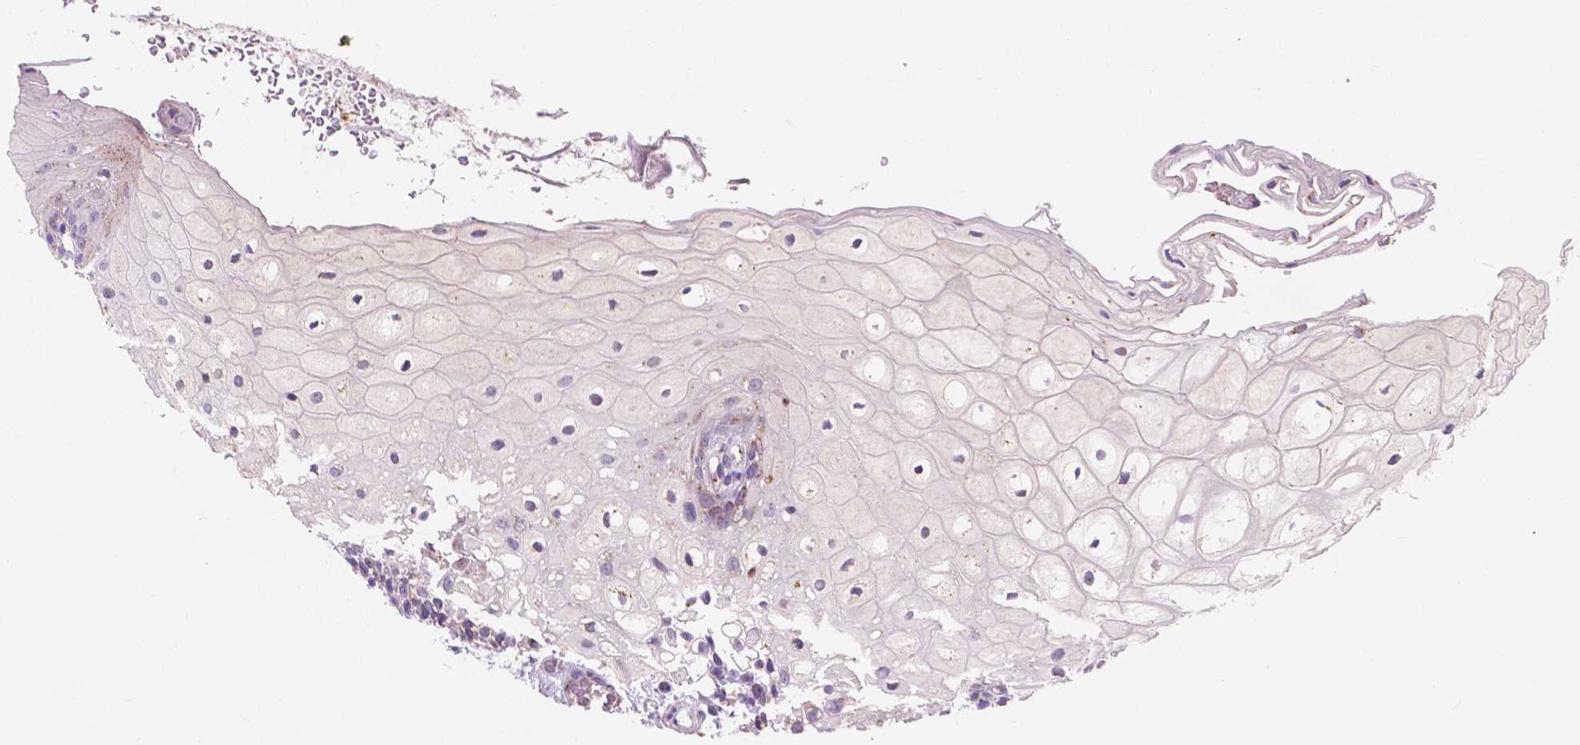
{"staining": {"intensity": "weak", "quantity": "25%-75%", "location": "cytoplasmic/membranous"}, "tissue": "oral mucosa", "cell_type": "Squamous epithelial cells", "image_type": "normal", "snomed": [{"axis": "morphology", "description": "Normal tissue, NOS"}, {"axis": "morphology", "description": "Squamous cell carcinoma, NOS"}, {"axis": "topography", "description": "Oral tissue"}, {"axis": "topography", "description": "Head-Neck"}], "caption": "Squamous epithelial cells demonstrate weak cytoplasmic/membranous expression in about 25%-75% of cells in normal oral mucosa.", "gene": "IREB2", "patient": {"sex": "male", "age": 69}}